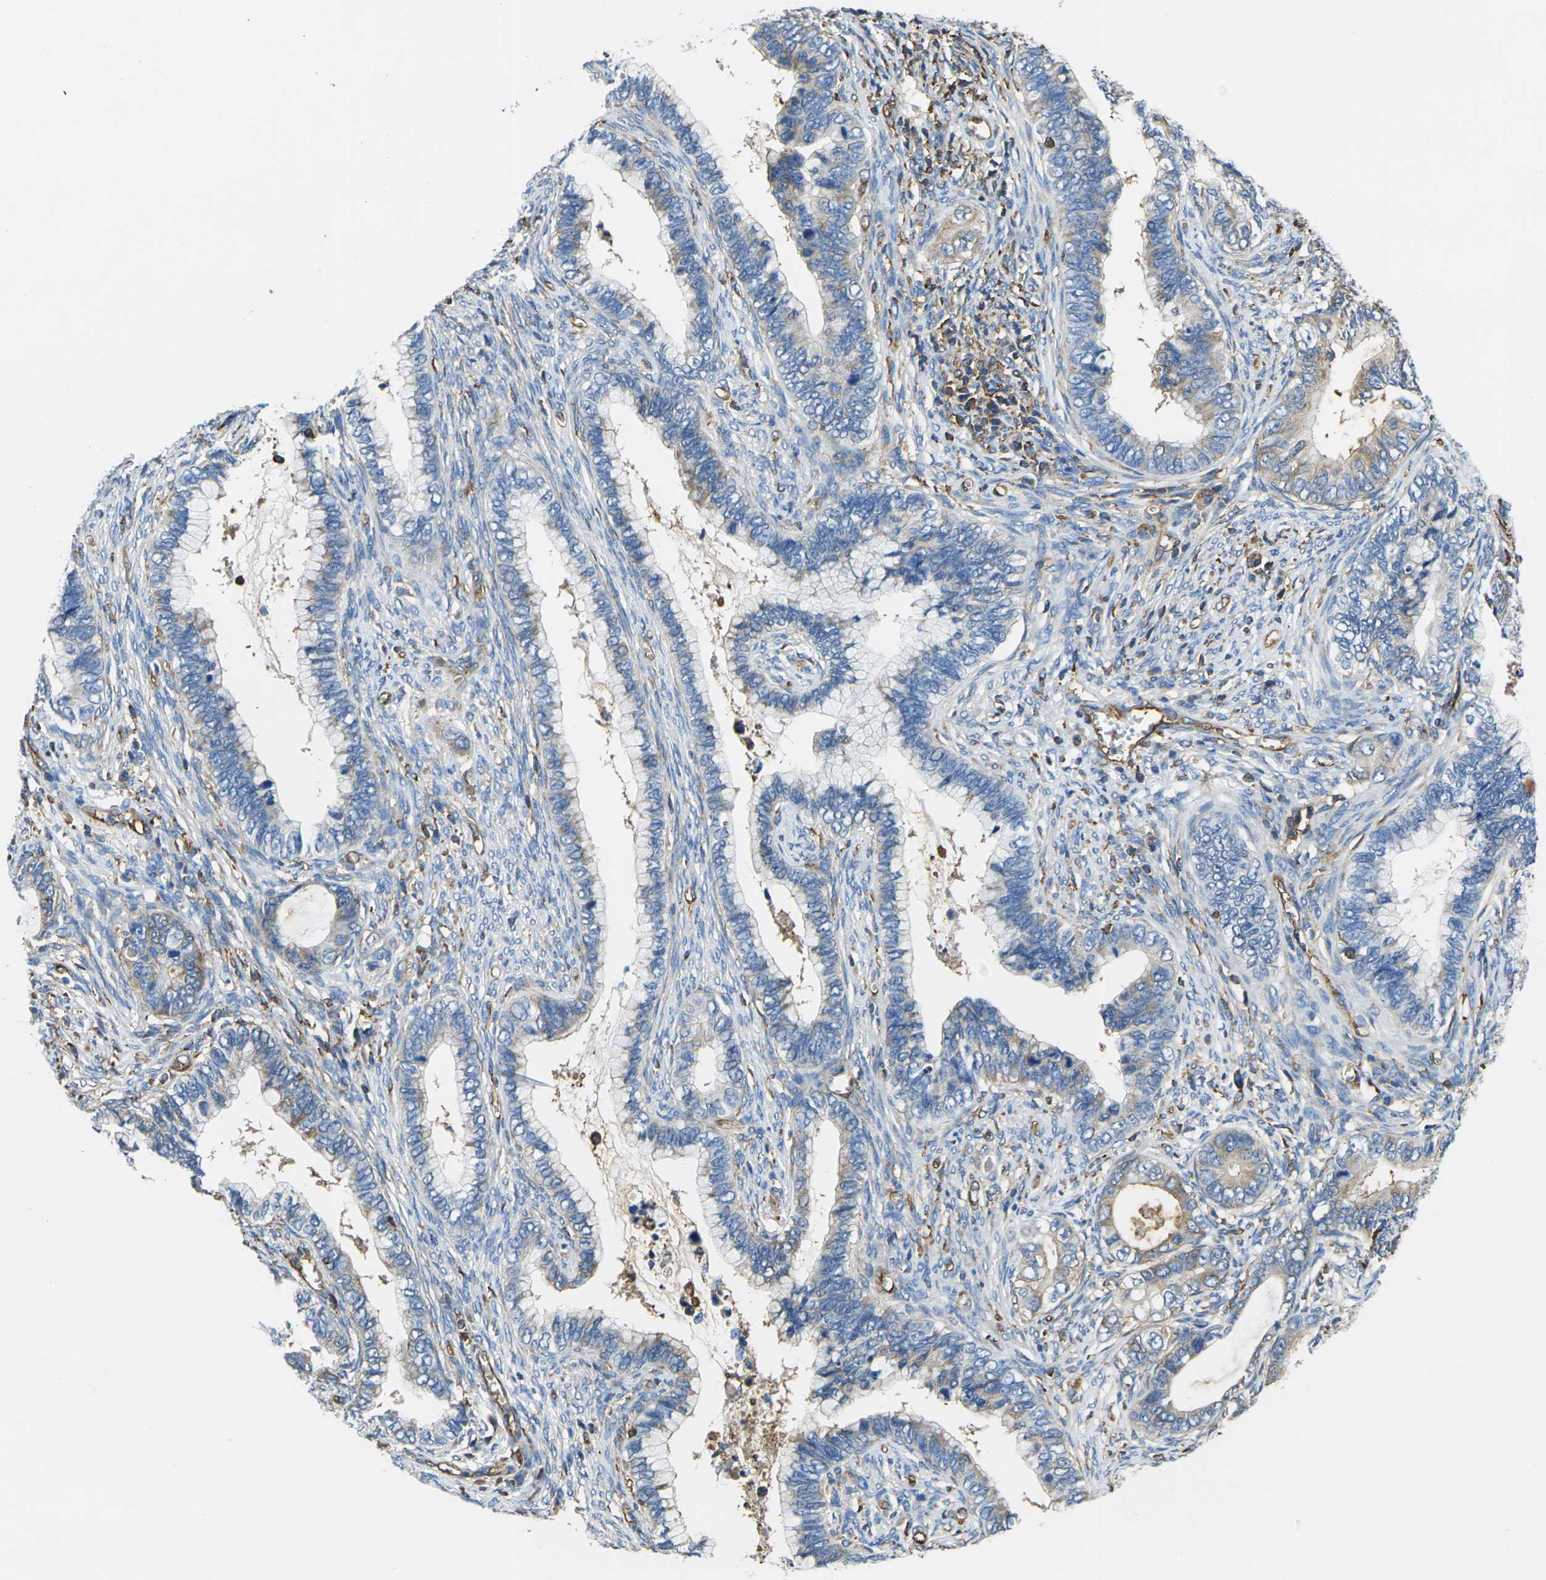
{"staining": {"intensity": "weak", "quantity": "25%-75%", "location": "cytoplasmic/membranous"}, "tissue": "cervical cancer", "cell_type": "Tumor cells", "image_type": "cancer", "snomed": [{"axis": "morphology", "description": "Adenocarcinoma, NOS"}, {"axis": "topography", "description": "Cervix"}], "caption": "This is an image of IHC staining of cervical cancer (adenocarcinoma), which shows weak positivity in the cytoplasmic/membranous of tumor cells.", "gene": "FAM110D", "patient": {"sex": "female", "age": 44}}